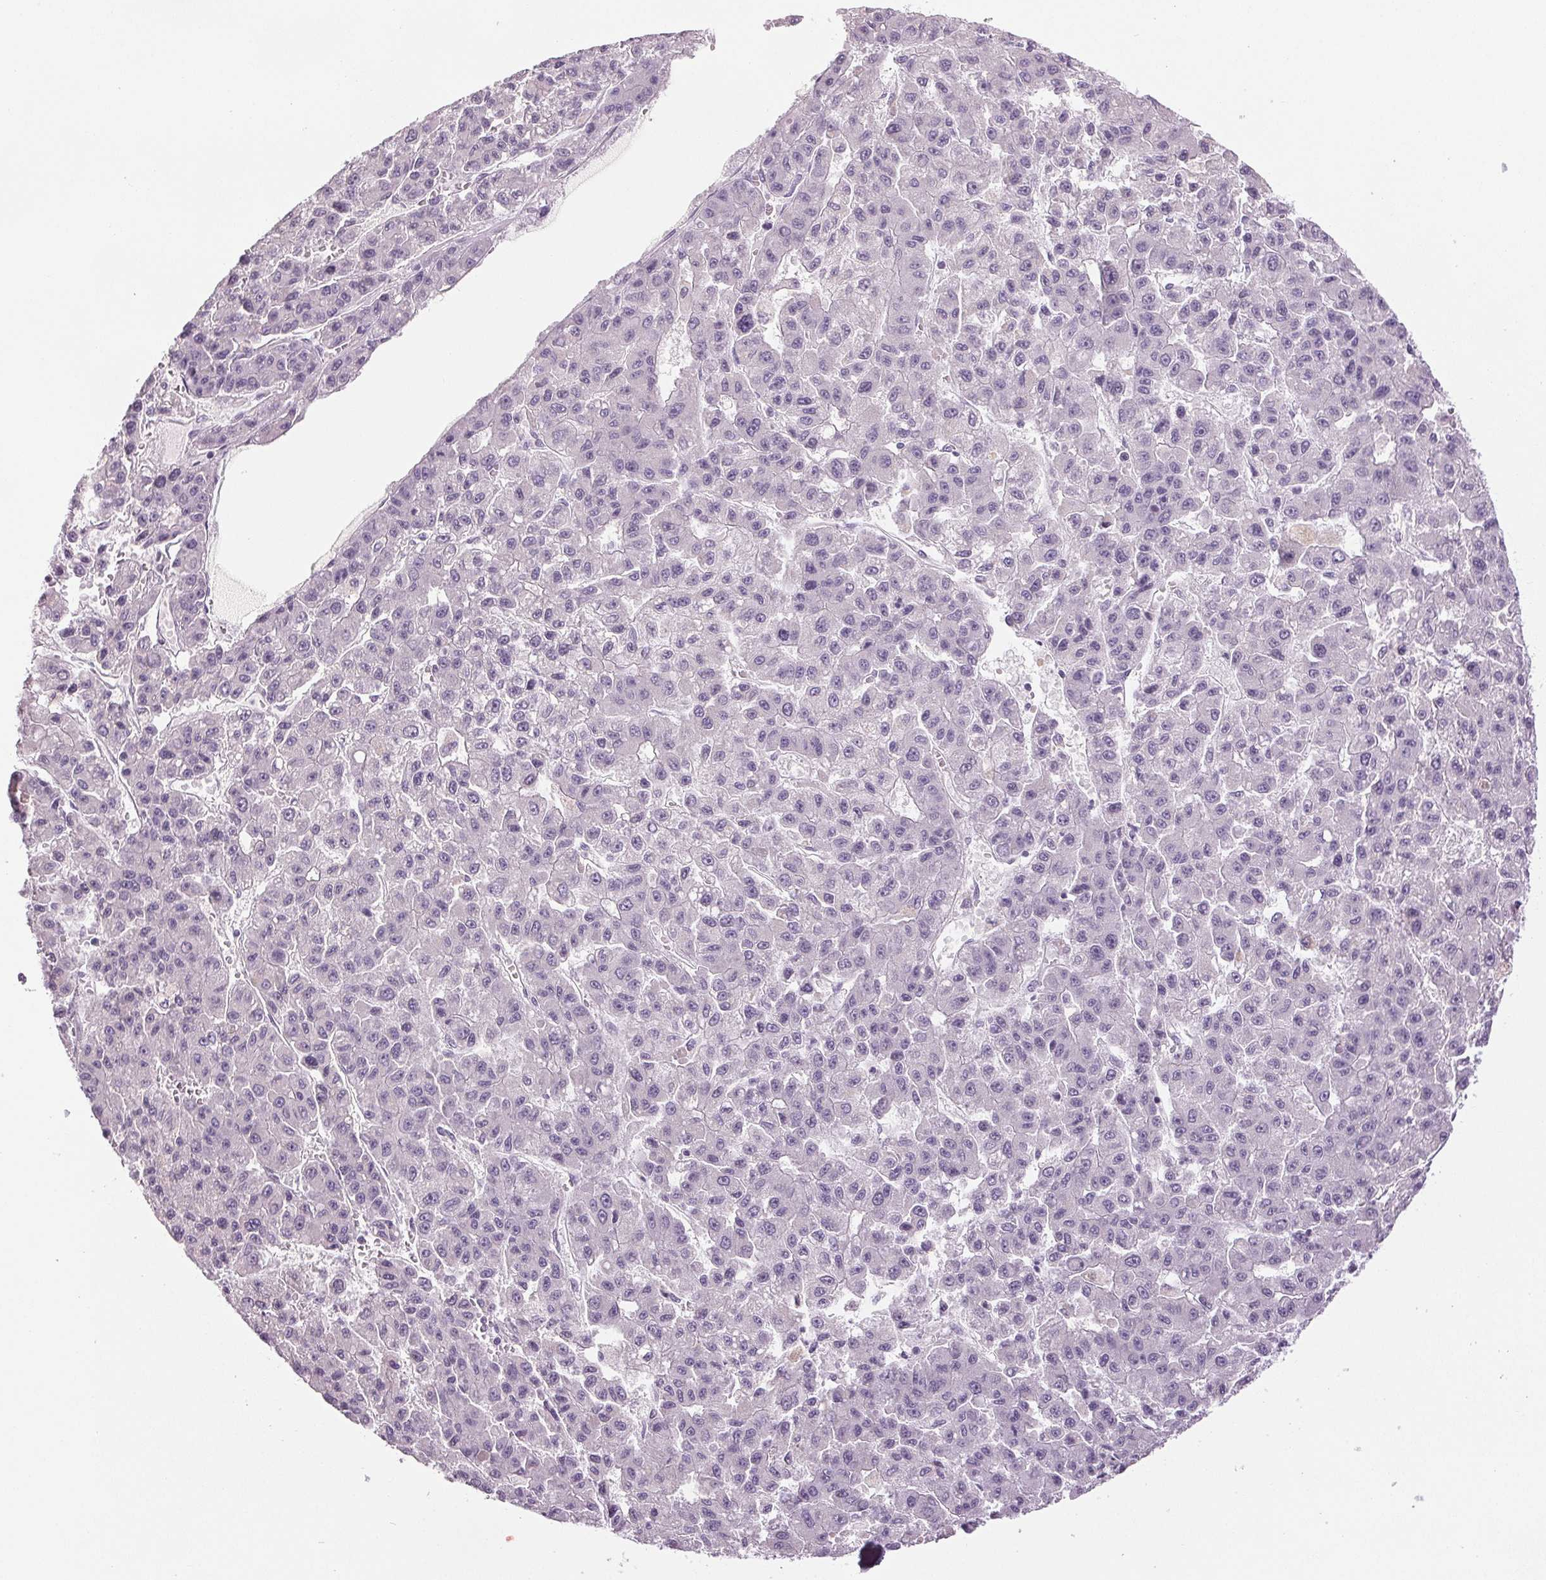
{"staining": {"intensity": "negative", "quantity": "none", "location": "none"}, "tissue": "liver cancer", "cell_type": "Tumor cells", "image_type": "cancer", "snomed": [{"axis": "morphology", "description": "Carcinoma, Hepatocellular, NOS"}, {"axis": "topography", "description": "Liver"}], "caption": "This histopathology image is of liver hepatocellular carcinoma stained with immunohistochemistry to label a protein in brown with the nuclei are counter-stained blue. There is no expression in tumor cells. (DAB immunohistochemistry (IHC) with hematoxylin counter stain).", "gene": "DNAJC6", "patient": {"sex": "male", "age": 70}}